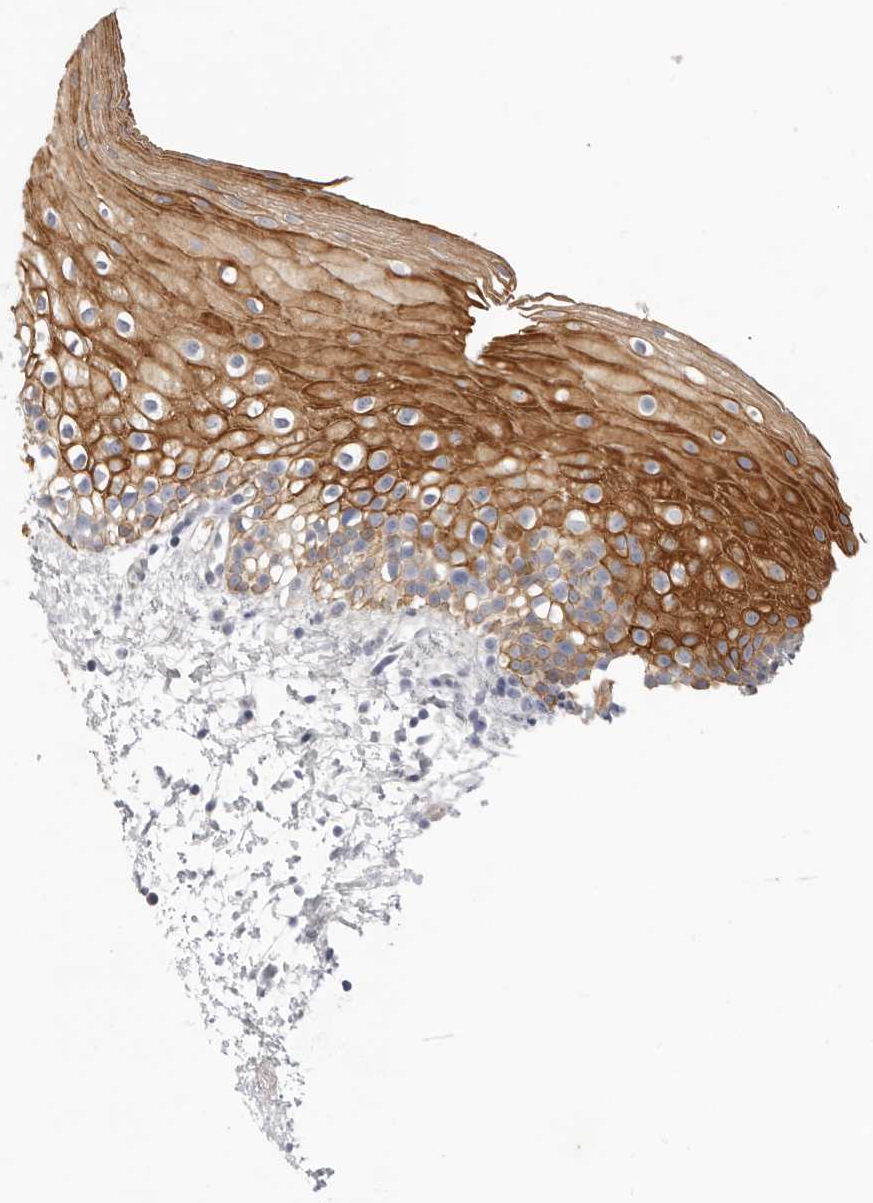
{"staining": {"intensity": "strong", "quantity": "<25%", "location": "cytoplasmic/membranous"}, "tissue": "oral mucosa", "cell_type": "Squamous epithelial cells", "image_type": "normal", "snomed": [{"axis": "morphology", "description": "Normal tissue, NOS"}, {"axis": "topography", "description": "Oral tissue"}], "caption": "Immunohistochemical staining of normal human oral mucosa reveals <25% levels of strong cytoplasmic/membranous protein expression in approximately <25% of squamous epithelial cells.", "gene": "USH1C", "patient": {"sex": "male", "age": 28}}